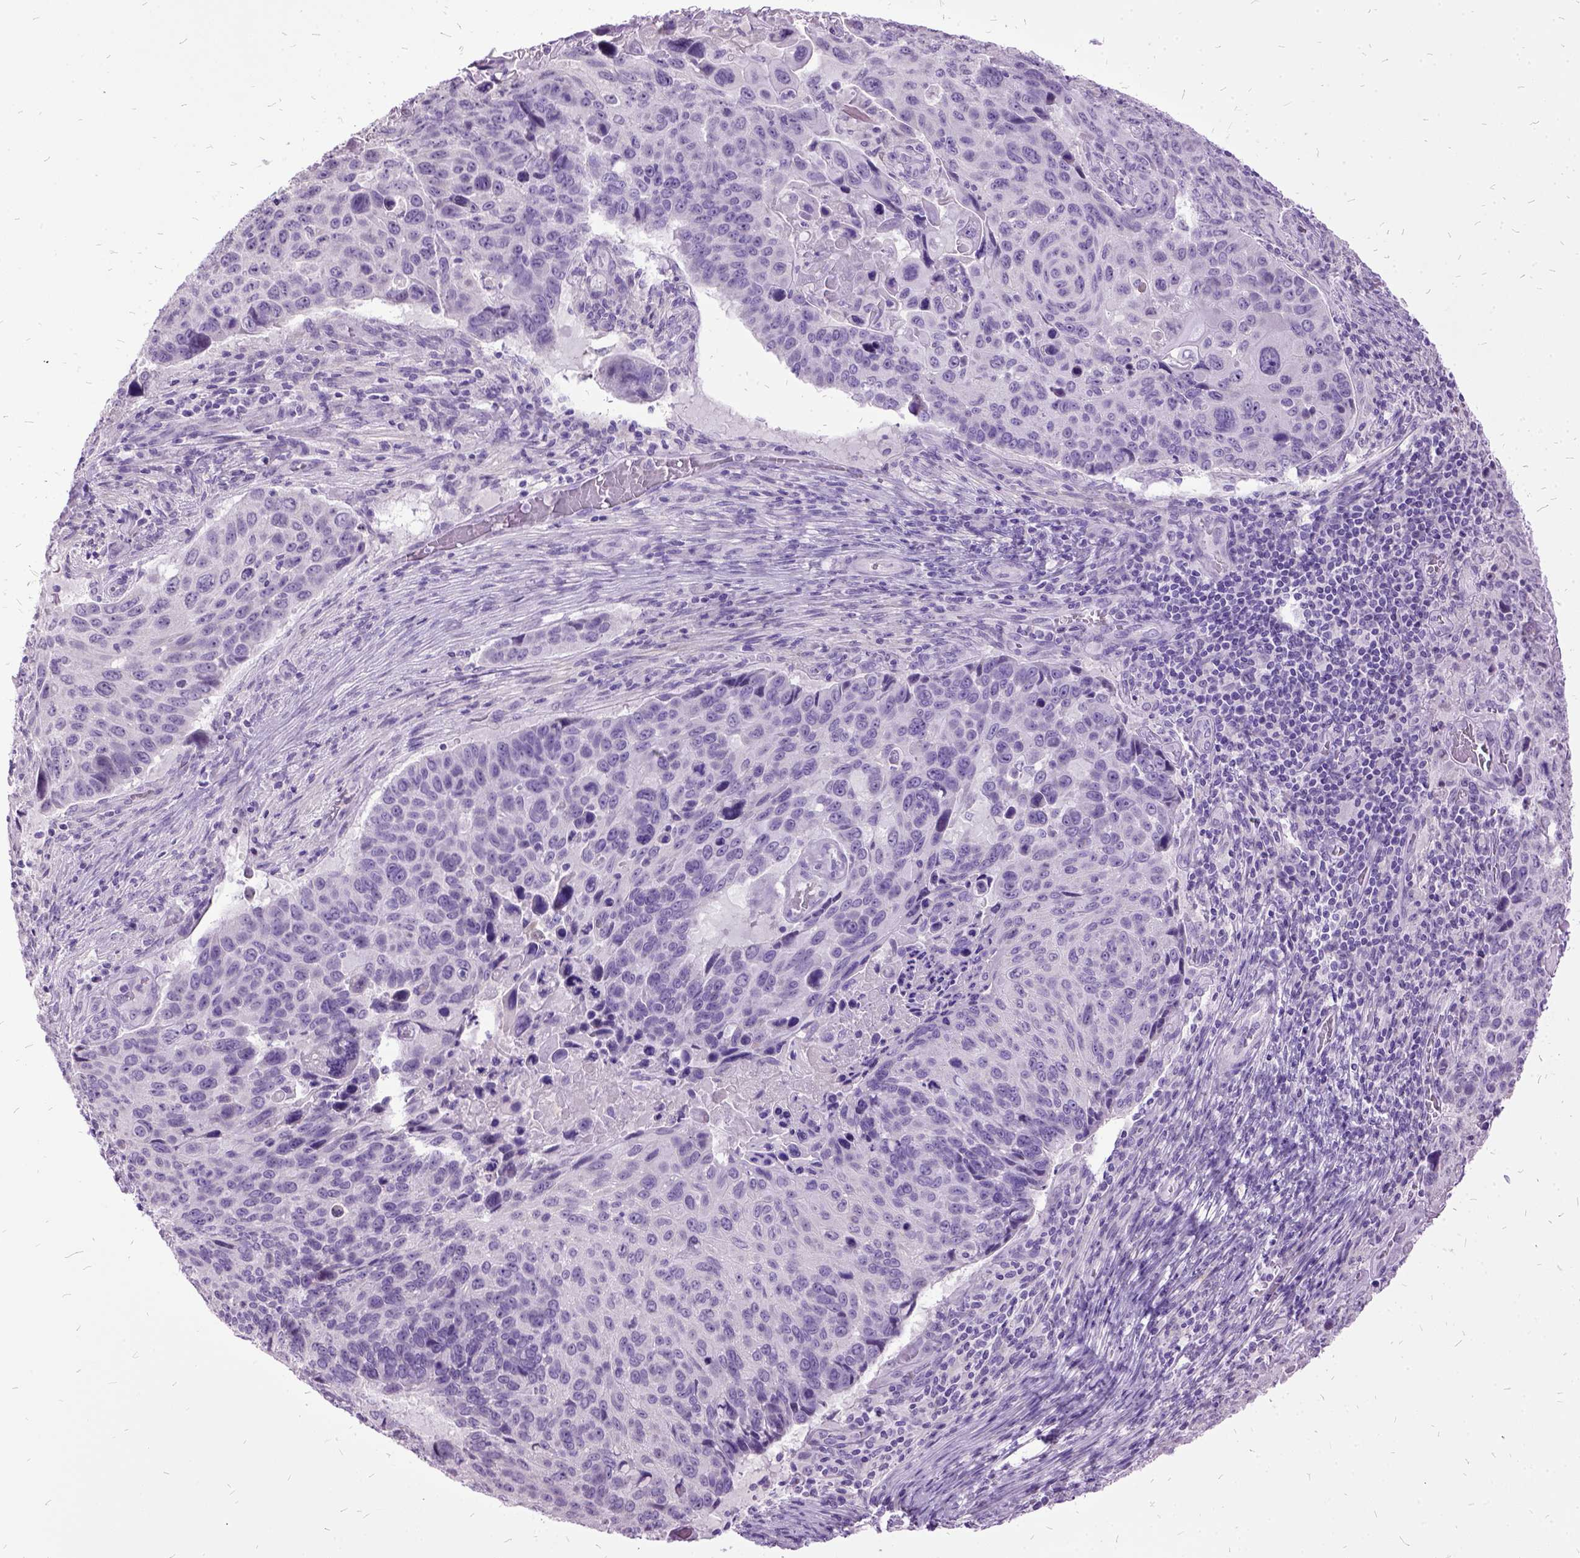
{"staining": {"intensity": "negative", "quantity": "none", "location": "none"}, "tissue": "lung cancer", "cell_type": "Tumor cells", "image_type": "cancer", "snomed": [{"axis": "morphology", "description": "Squamous cell carcinoma, NOS"}, {"axis": "topography", "description": "Lung"}], "caption": "A high-resolution image shows immunohistochemistry (IHC) staining of lung cancer, which demonstrates no significant expression in tumor cells.", "gene": "MME", "patient": {"sex": "male", "age": 68}}